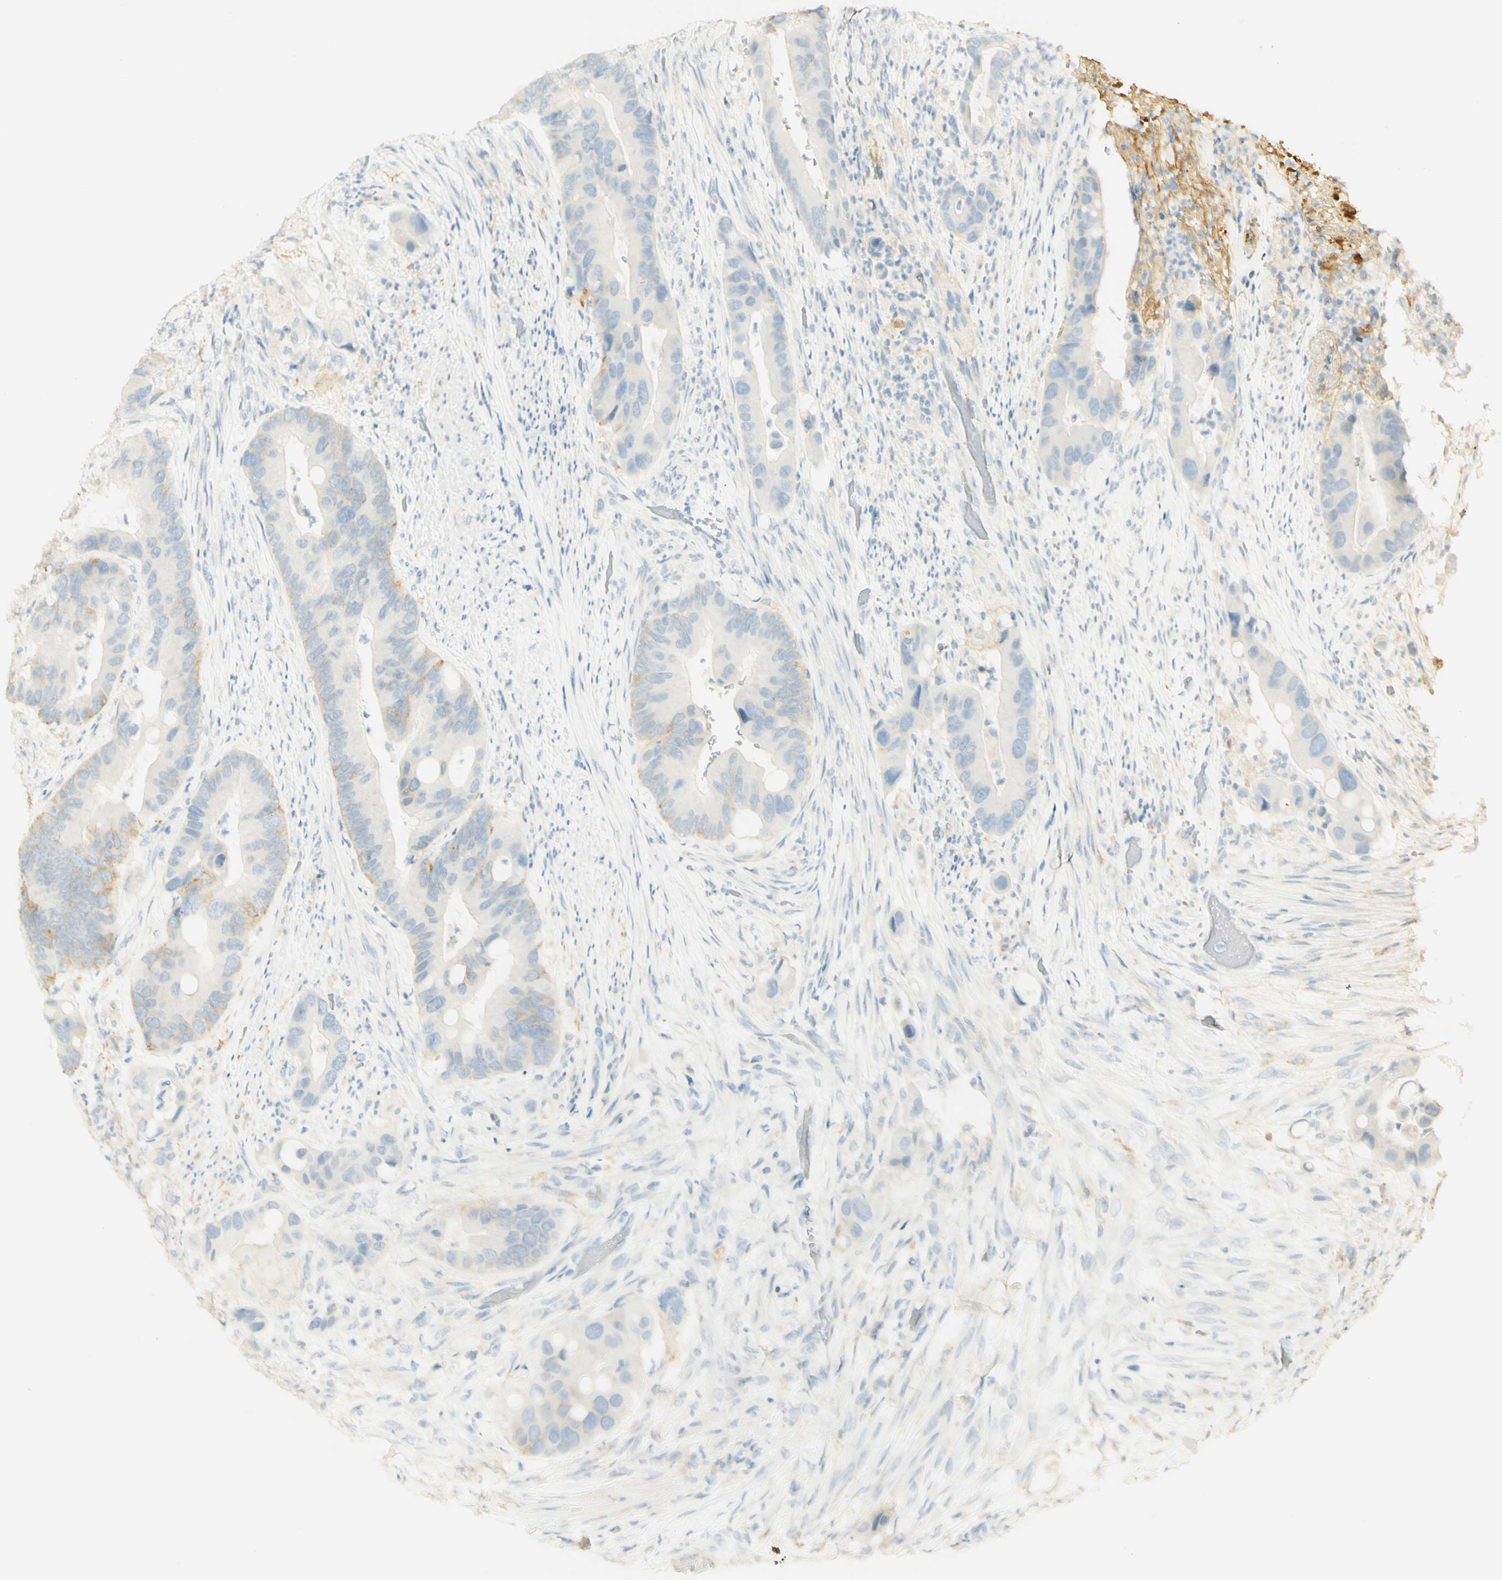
{"staining": {"intensity": "weak", "quantity": "<25%", "location": "cytoplasmic/membranous"}, "tissue": "colorectal cancer", "cell_type": "Tumor cells", "image_type": "cancer", "snomed": [{"axis": "morphology", "description": "Adenocarcinoma, NOS"}, {"axis": "topography", "description": "Rectum"}], "caption": "The micrograph reveals no significant expression in tumor cells of colorectal cancer (adenocarcinoma).", "gene": "FCGRT", "patient": {"sex": "female", "age": 57}}